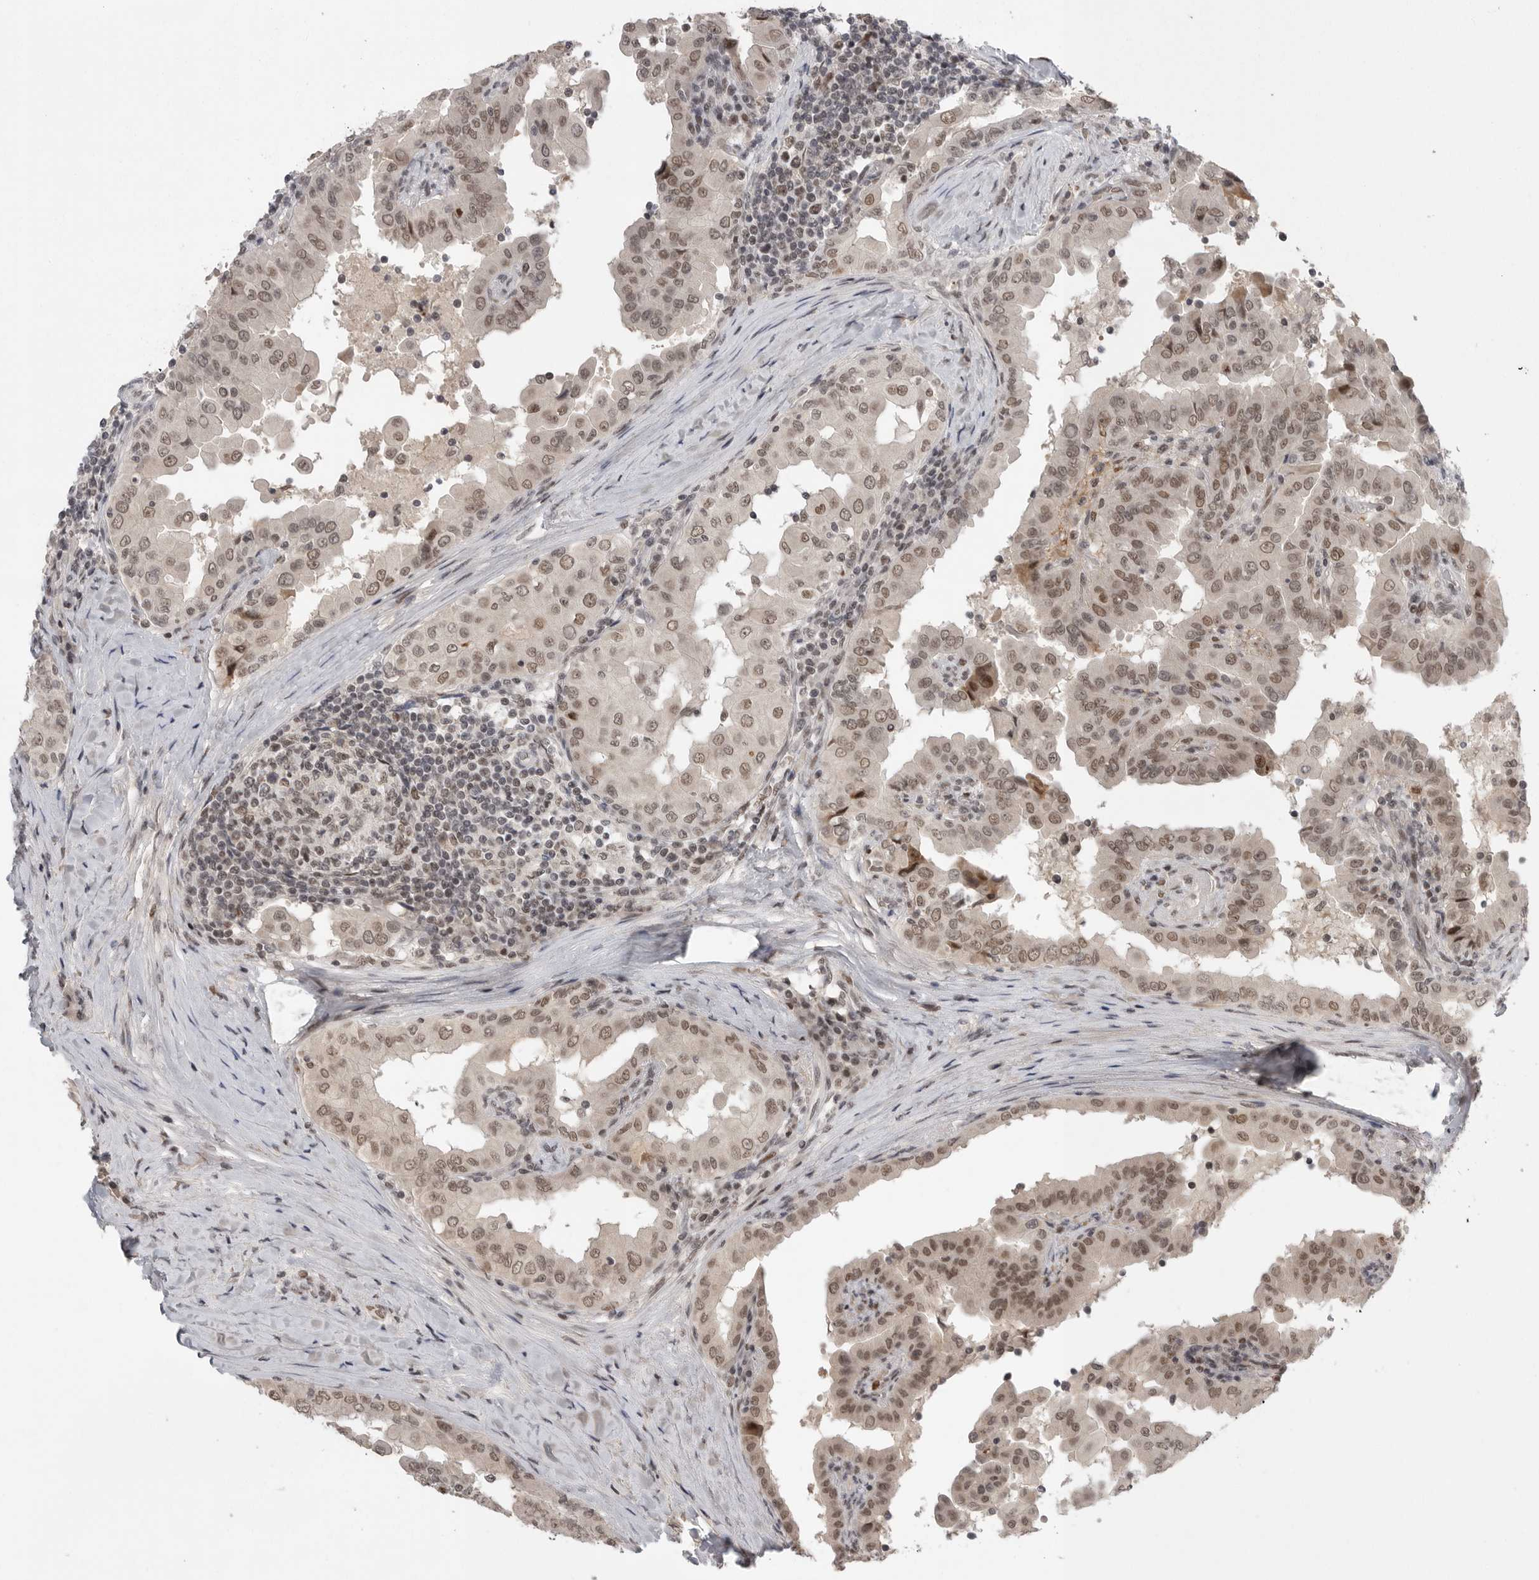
{"staining": {"intensity": "moderate", "quantity": ">75%", "location": "nuclear"}, "tissue": "thyroid cancer", "cell_type": "Tumor cells", "image_type": "cancer", "snomed": [{"axis": "morphology", "description": "Papillary adenocarcinoma, NOS"}, {"axis": "topography", "description": "Thyroid gland"}], "caption": "Papillary adenocarcinoma (thyroid) stained with a brown dye displays moderate nuclear positive expression in approximately >75% of tumor cells.", "gene": "POU5F1", "patient": {"sex": "male", "age": 33}}